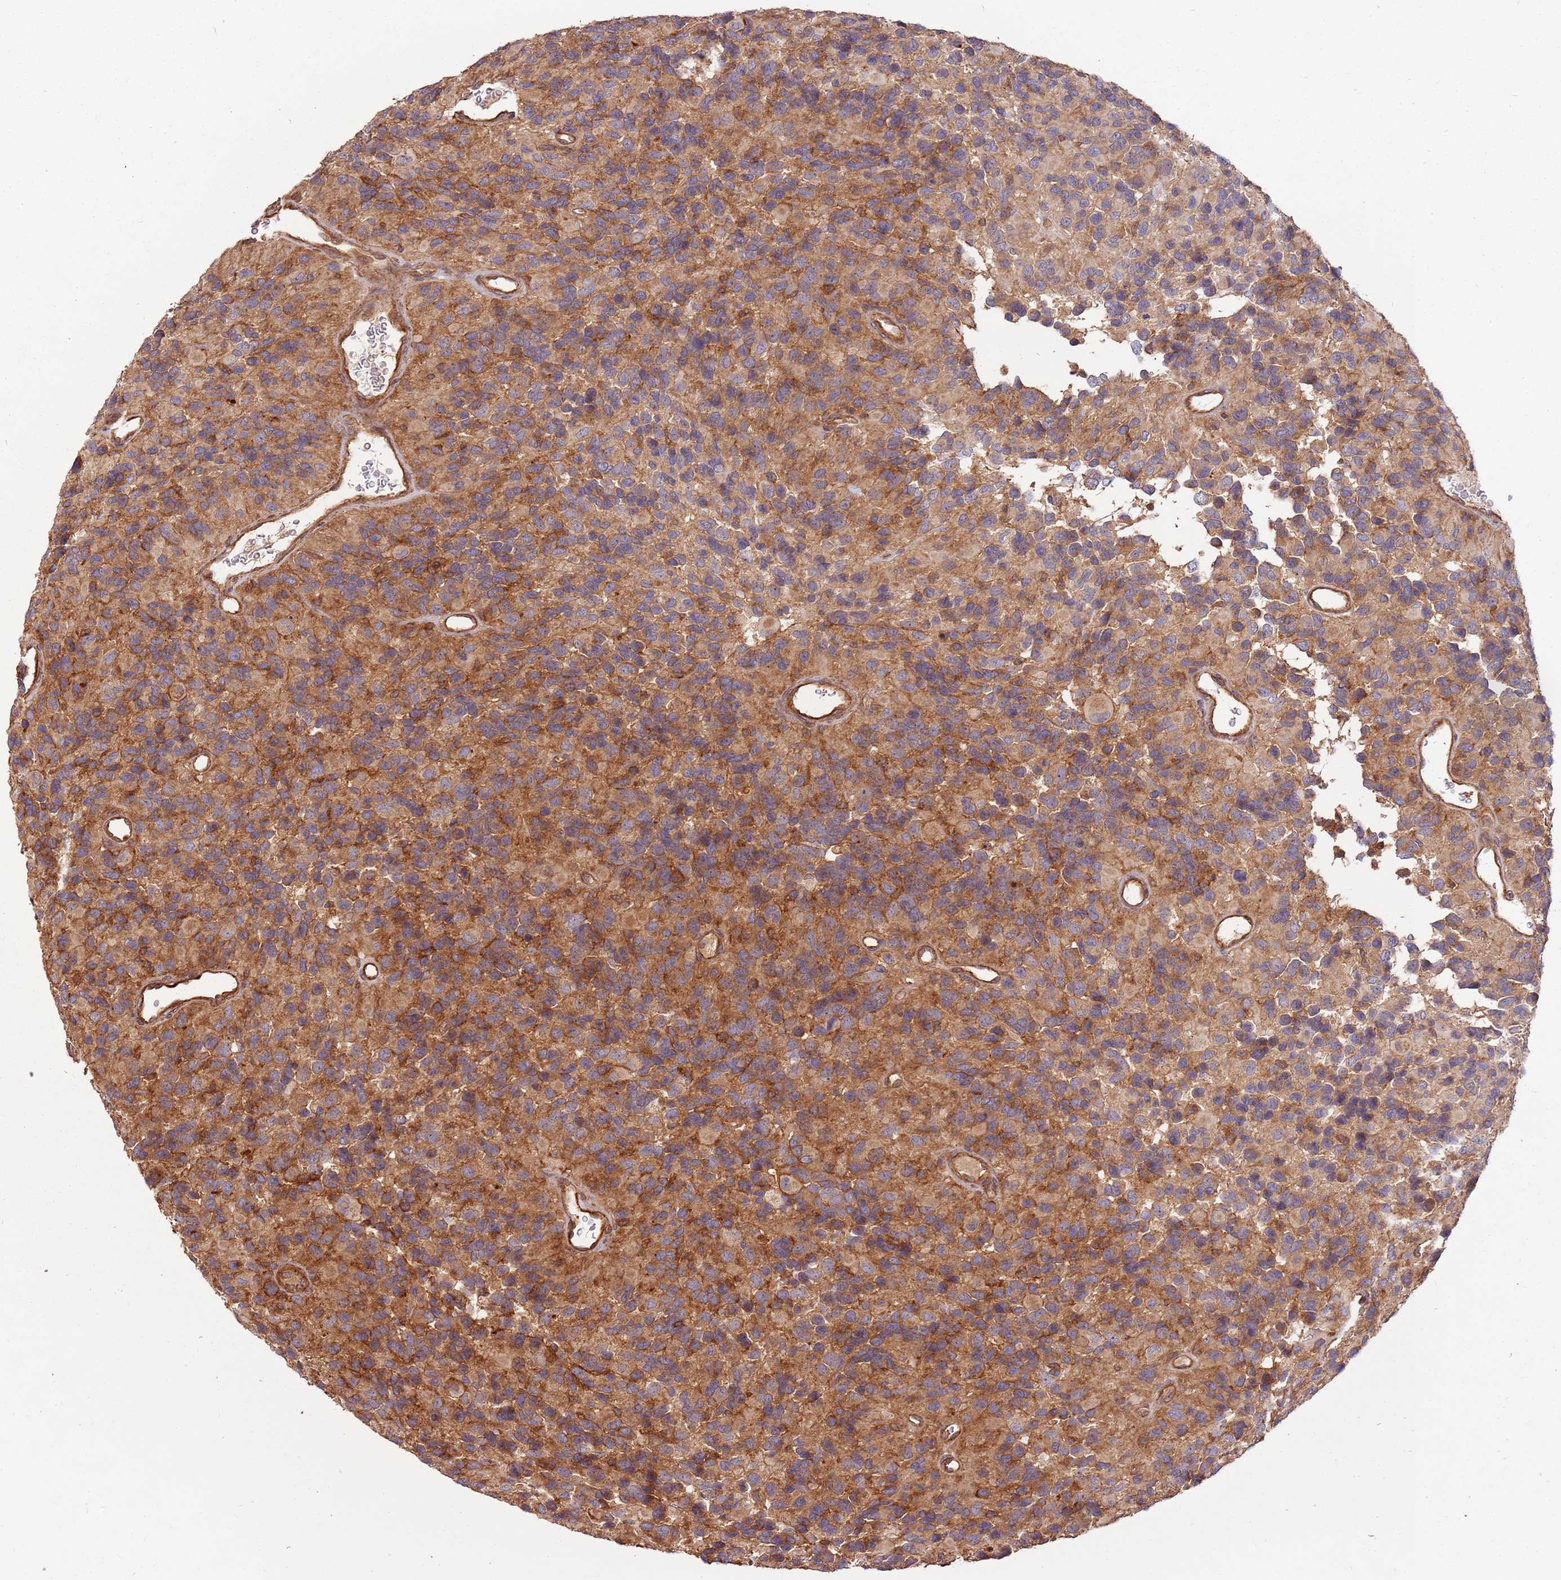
{"staining": {"intensity": "moderate", "quantity": "<25%", "location": "cytoplasmic/membranous"}, "tissue": "glioma", "cell_type": "Tumor cells", "image_type": "cancer", "snomed": [{"axis": "morphology", "description": "Glioma, malignant, High grade"}, {"axis": "topography", "description": "Brain"}], "caption": "Protein positivity by IHC reveals moderate cytoplasmic/membranous positivity in approximately <25% of tumor cells in malignant glioma (high-grade). The staining was performed using DAB (3,3'-diaminobenzidine), with brown indicating positive protein expression. Nuclei are stained blue with hematoxylin.", "gene": "ACVR2A", "patient": {"sex": "male", "age": 77}}